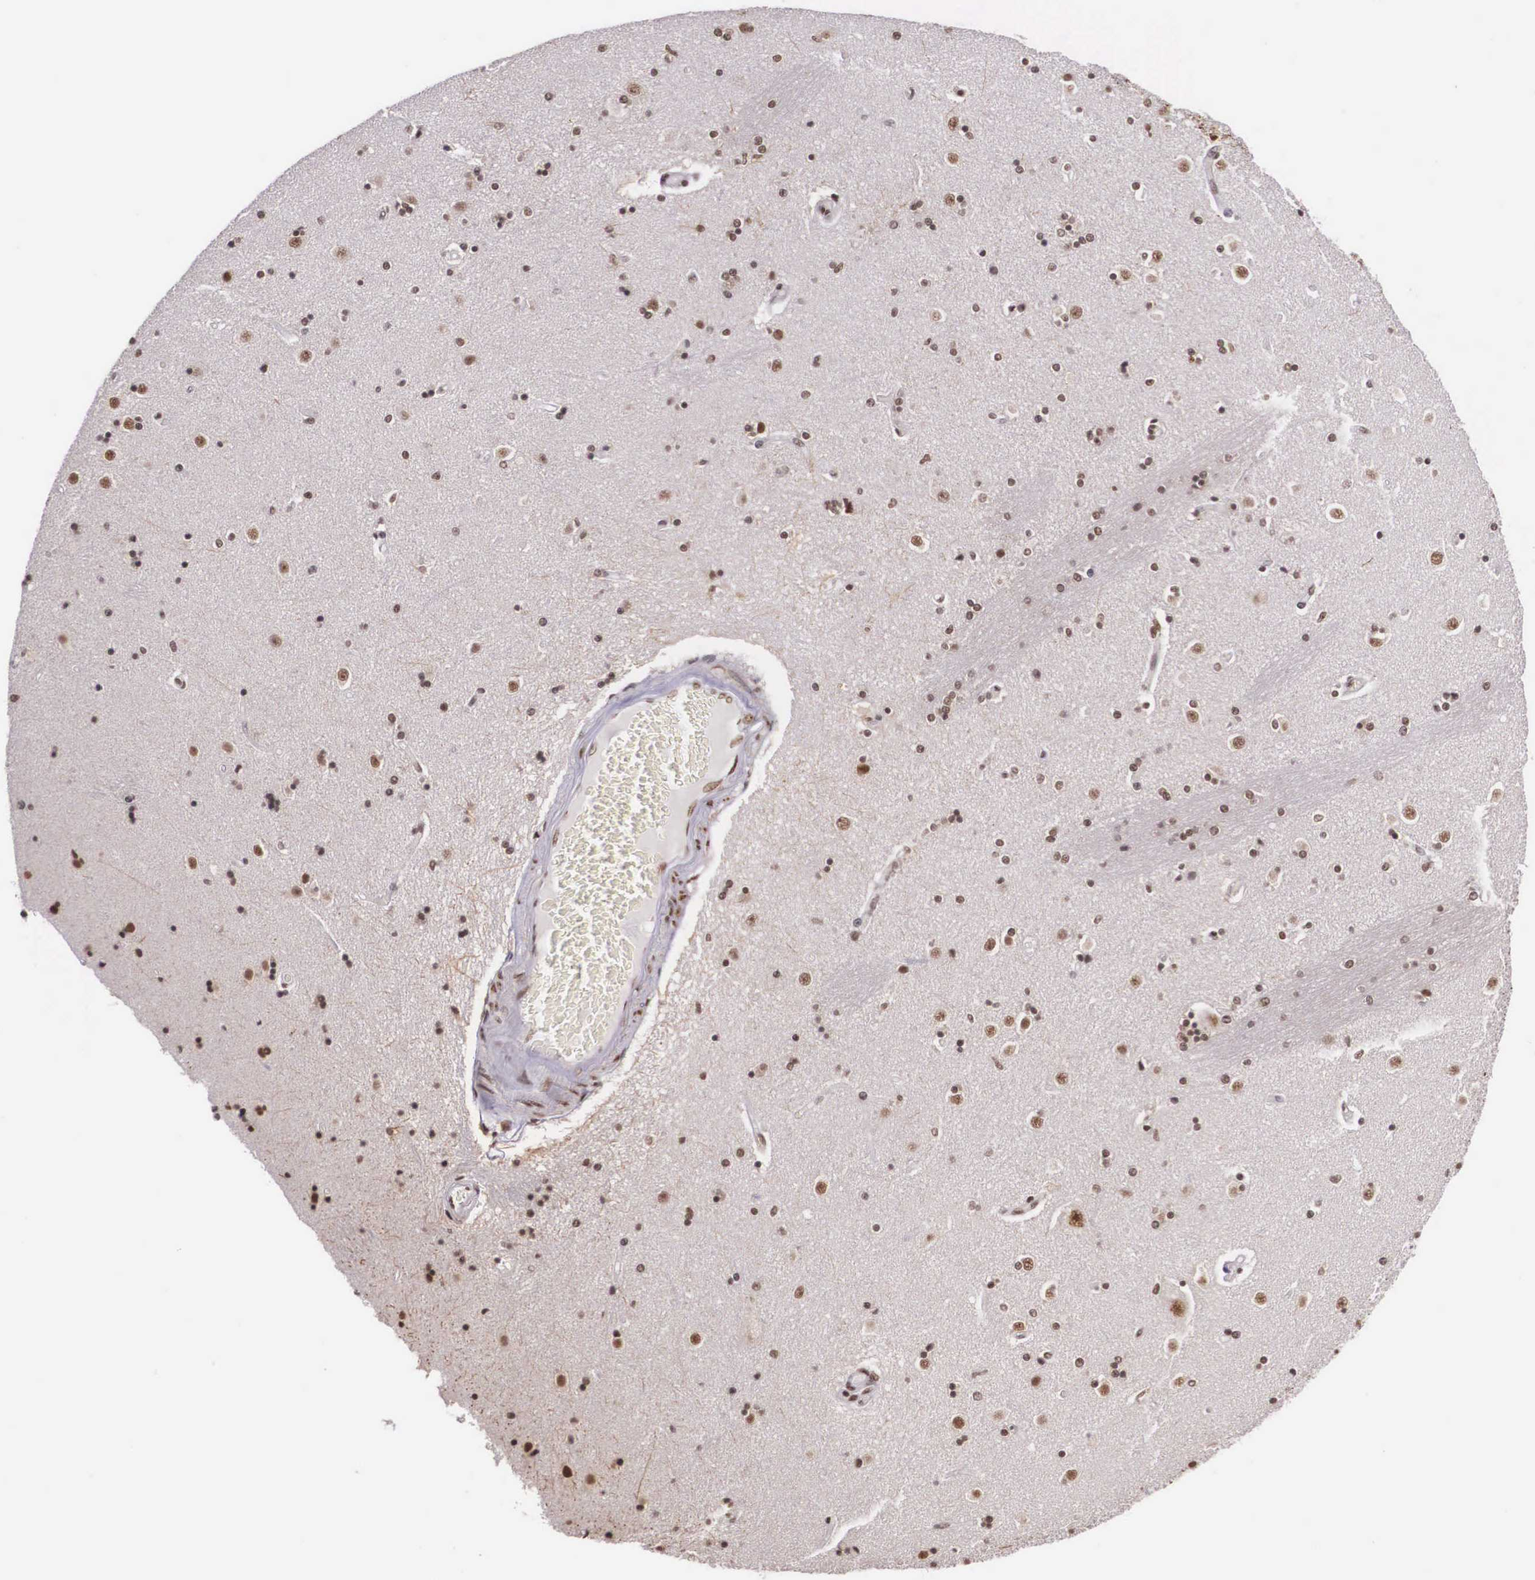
{"staining": {"intensity": "moderate", "quantity": ">75%", "location": "nuclear"}, "tissue": "caudate", "cell_type": "Glial cells", "image_type": "normal", "snomed": [{"axis": "morphology", "description": "Normal tissue, NOS"}, {"axis": "topography", "description": "Lateral ventricle wall"}], "caption": "A micrograph of caudate stained for a protein reveals moderate nuclear brown staining in glial cells. Nuclei are stained in blue.", "gene": "POLR2F", "patient": {"sex": "female", "age": 54}}